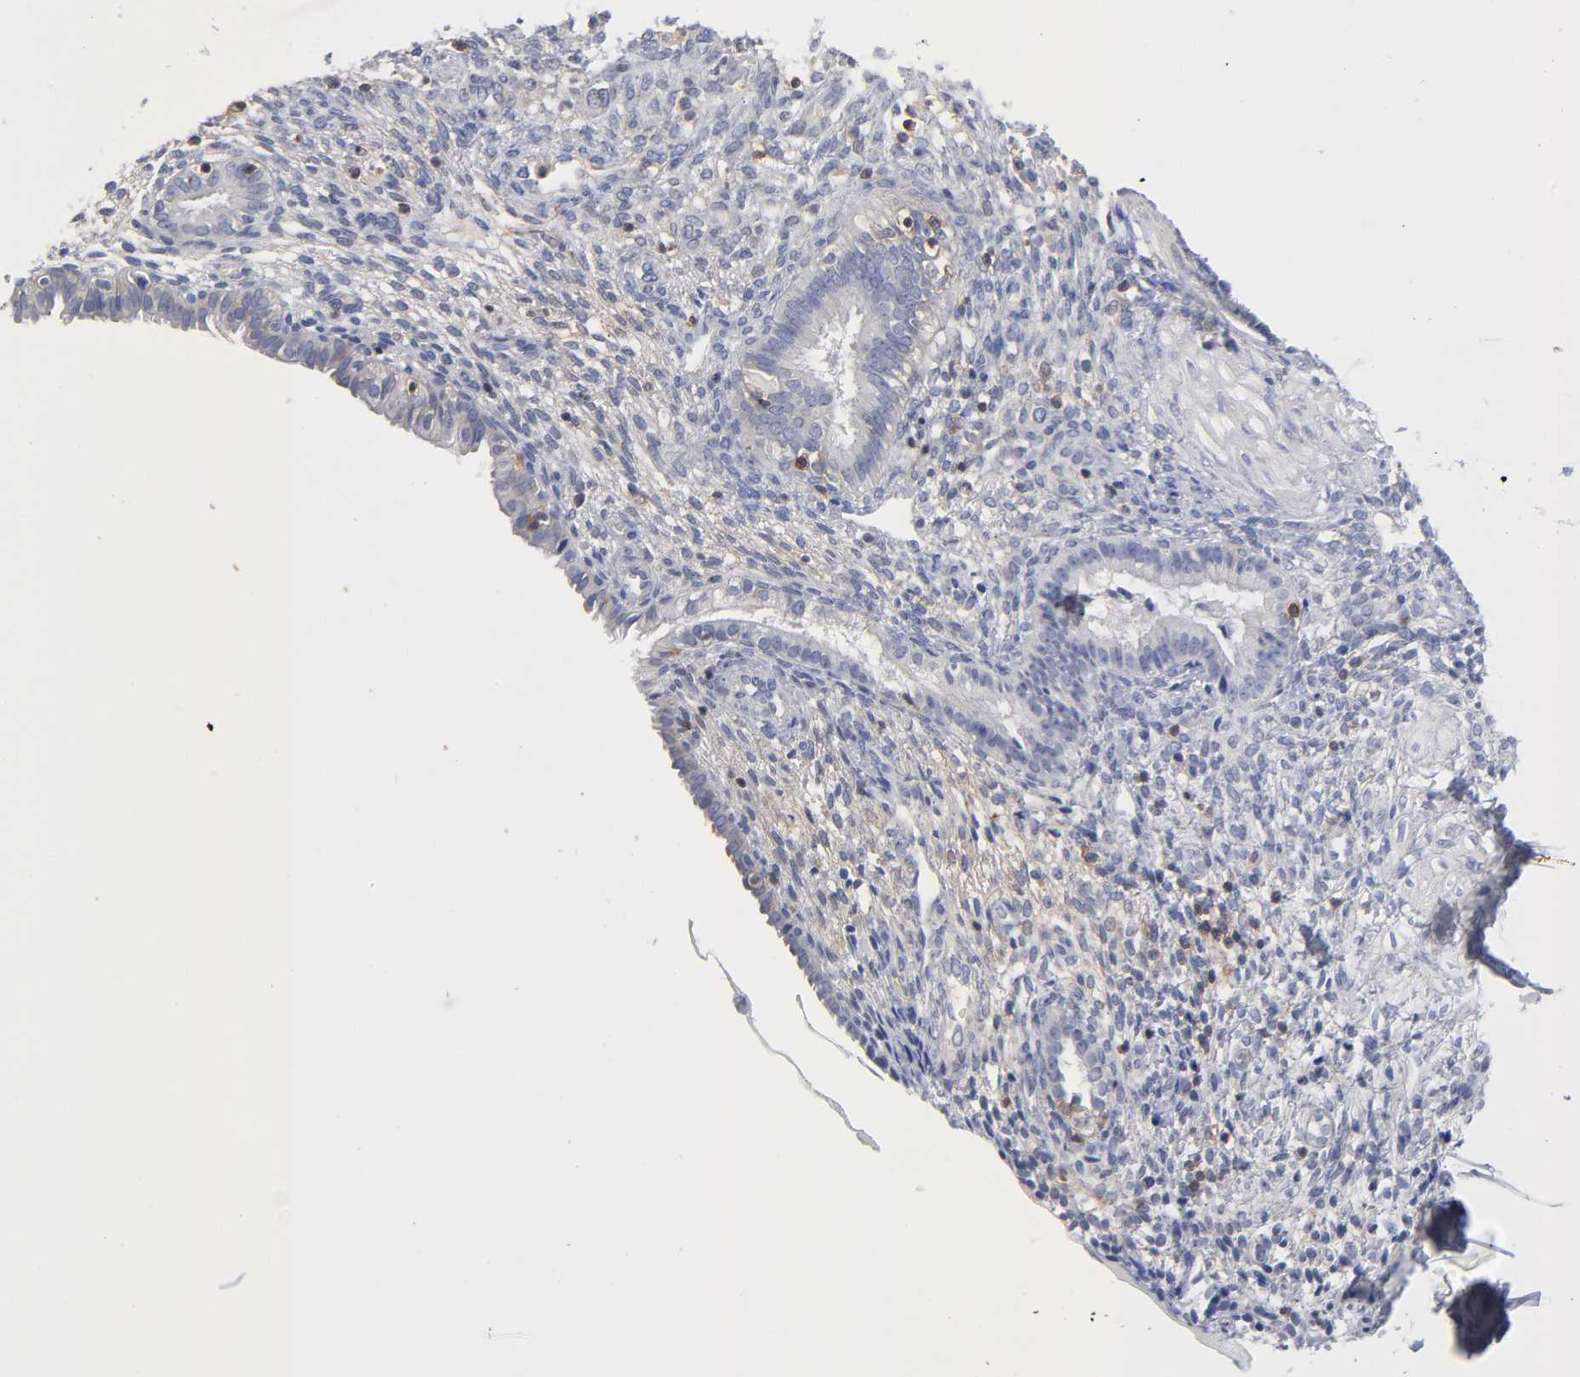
{"staining": {"intensity": "weak", "quantity": "25%-75%", "location": "cytoplasmic/membranous"}, "tissue": "endometrium", "cell_type": "Cells in endometrial stroma", "image_type": "normal", "snomed": [{"axis": "morphology", "description": "Normal tissue, NOS"}, {"axis": "topography", "description": "Endometrium"}], "caption": "Immunohistochemical staining of normal human endometrium reveals weak cytoplasmic/membranous protein positivity in approximately 25%-75% of cells in endometrial stroma. Immunohistochemistry (ihc) stains the protein of interest in brown and the nuclei are stained blue.", "gene": "PDLIM2", "patient": {"sex": "female", "age": 72}}